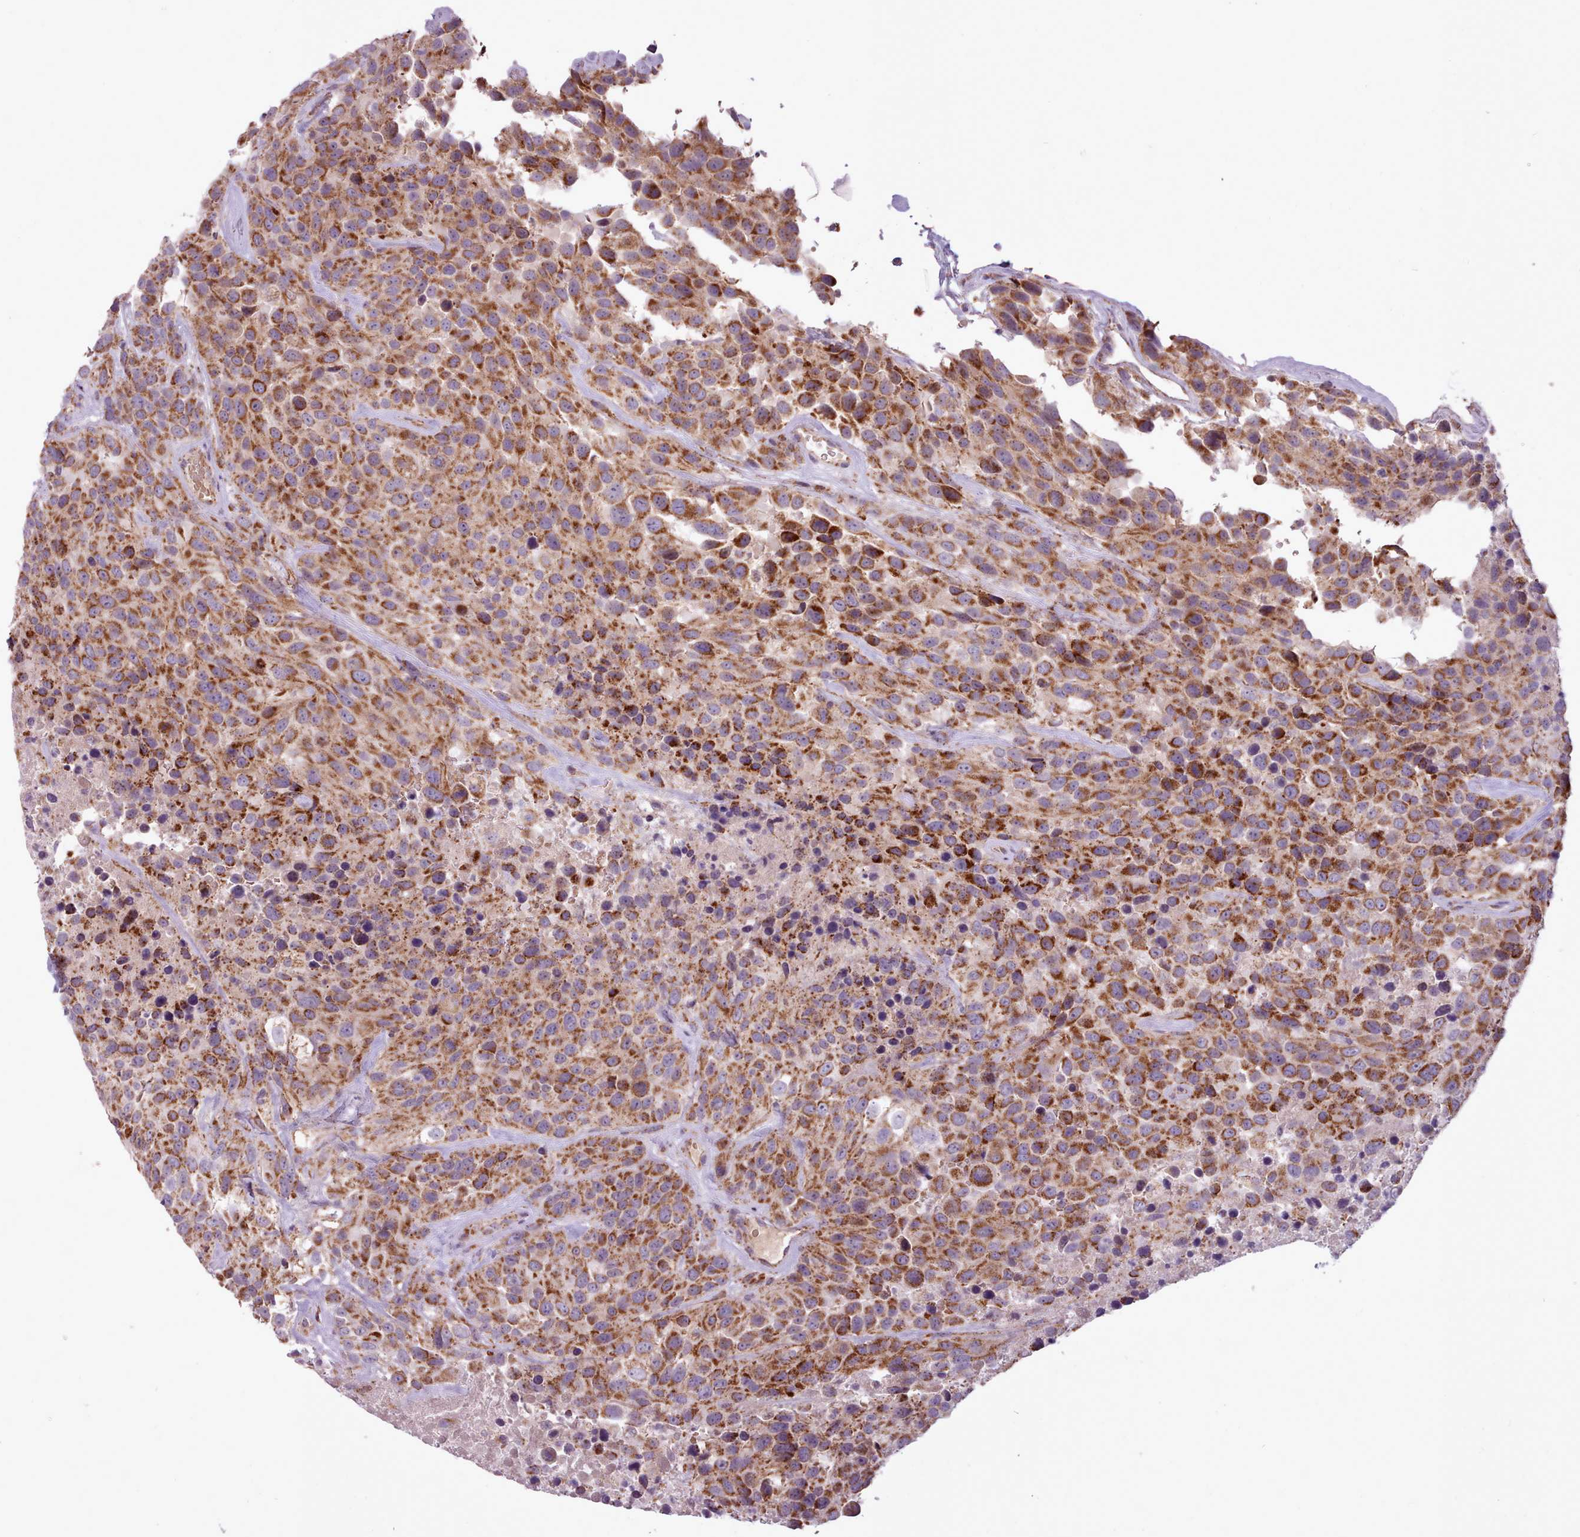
{"staining": {"intensity": "strong", "quantity": ">75%", "location": "cytoplasmic/membranous"}, "tissue": "urothelial cancer", "cell_type": "Tumor cells", "image_type": "cancer", "snomed": [{"axis": "morphology", "description": "Urothelial carcinoma, High grade"}, {"axis": "topography", "description": "Urinary bladder"}], "caption": "Human urothelial cancer stained for a protein (brown) reveals strong cytoplasmic/membranous positive expression in about >75% of tumor cells.", "gene": "LIN7C", "patient": {"sex": "female", "age": 70}}